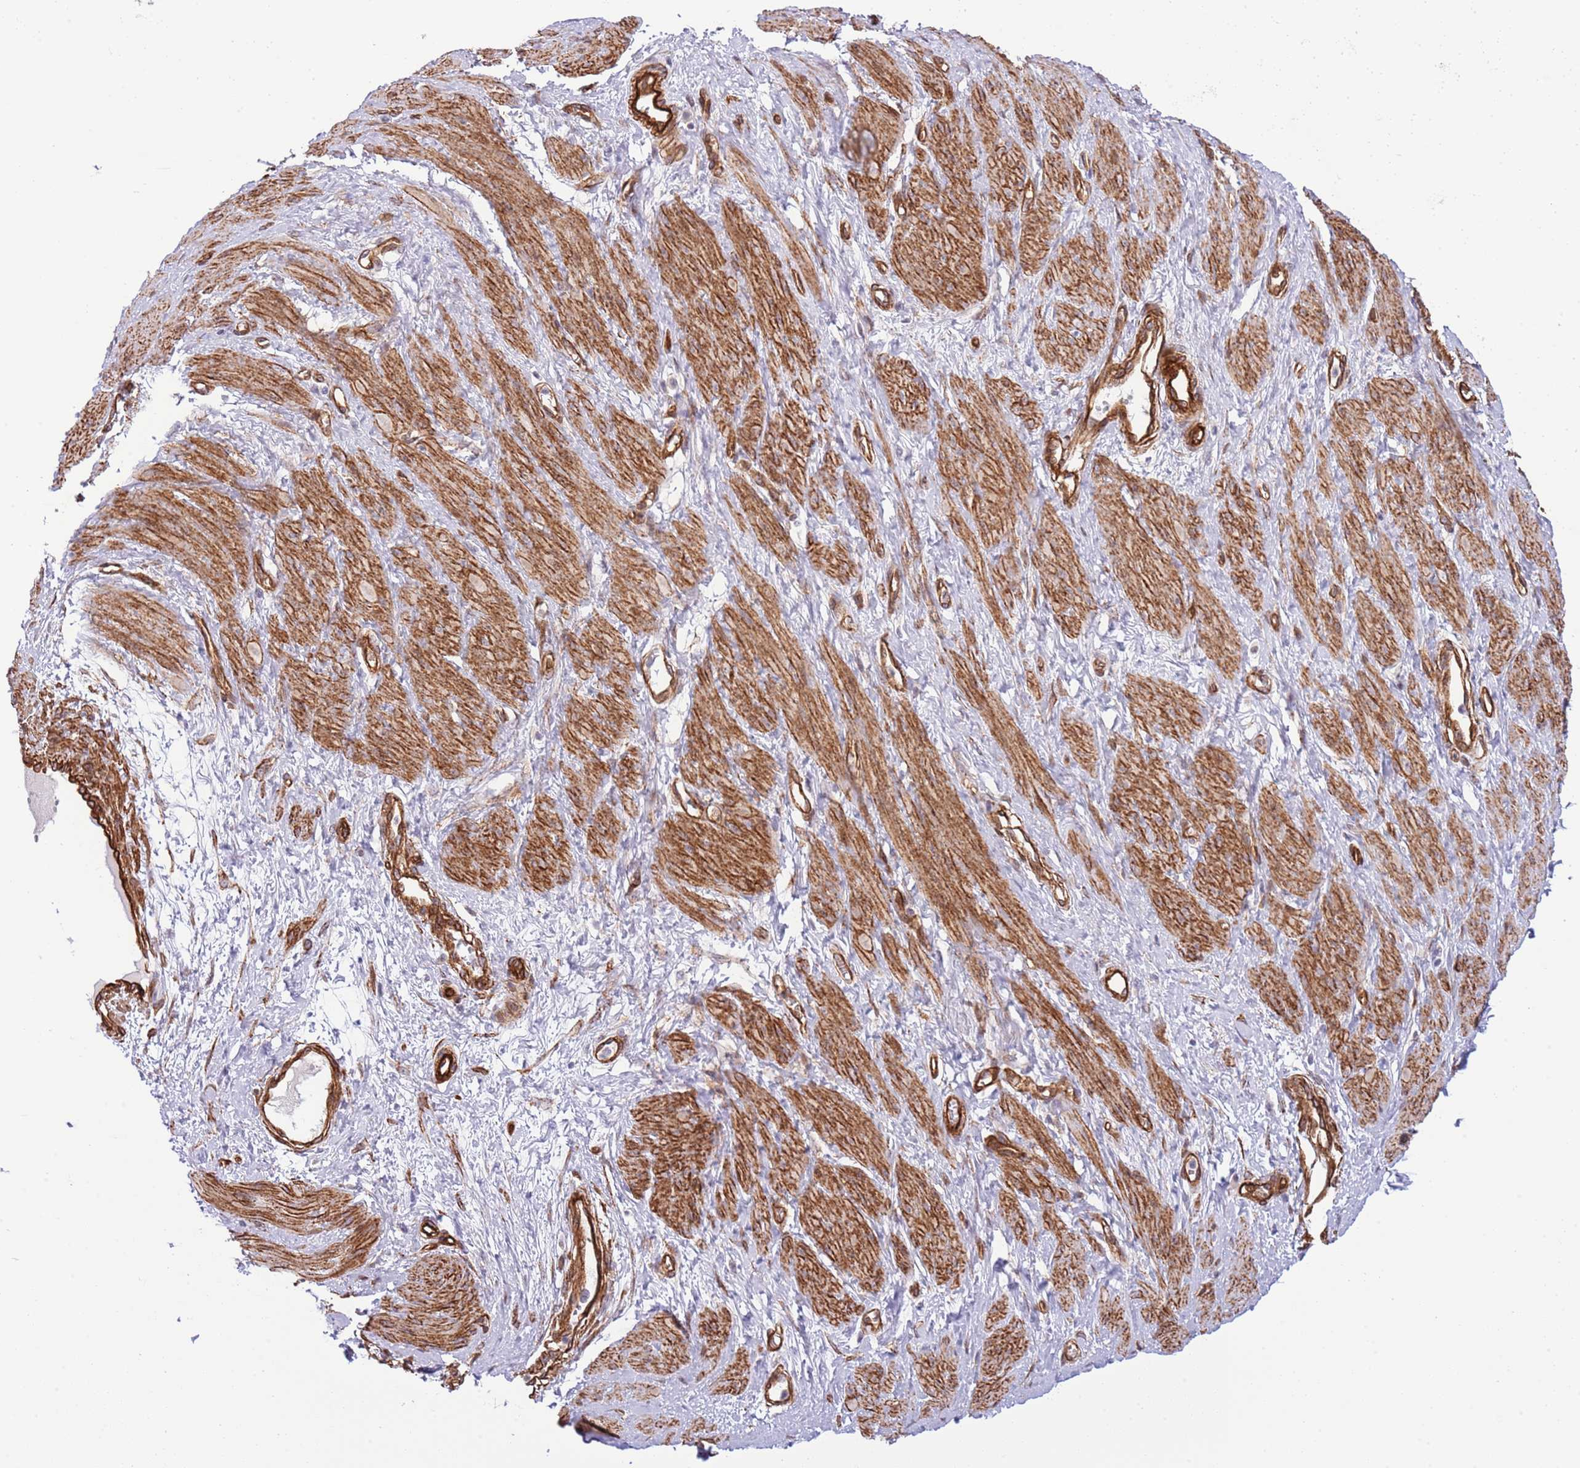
{"staining": {"intensity": "strong", "quantity": ">75%", "location": "cytoplasmic/membranous"}, "tissue": "smooth muscle", "cell_type": "Smooth muscle cells", "image_type": "normal", "snomed": [{"axis": "morphology", "description": "Normal tissue, NOS"}, {"axis": "topography", "description": "Smooth muscle"}, {"axis": "topography", "description": "Uterus"}], "caption": "Immunohistochemistry of benign human smooth muscle displays high levels of strong cytoplasmic/membranous positivity in approximately >75% of smooth muscle cells. Using DAB (3,3'-diaminobenzidine) (brown) and hematoxylin (blue) stains, captured at high magnification using brightfield microscopy.", "gene": "NEK3", "patient": {"sex": "female", "age": 39}}